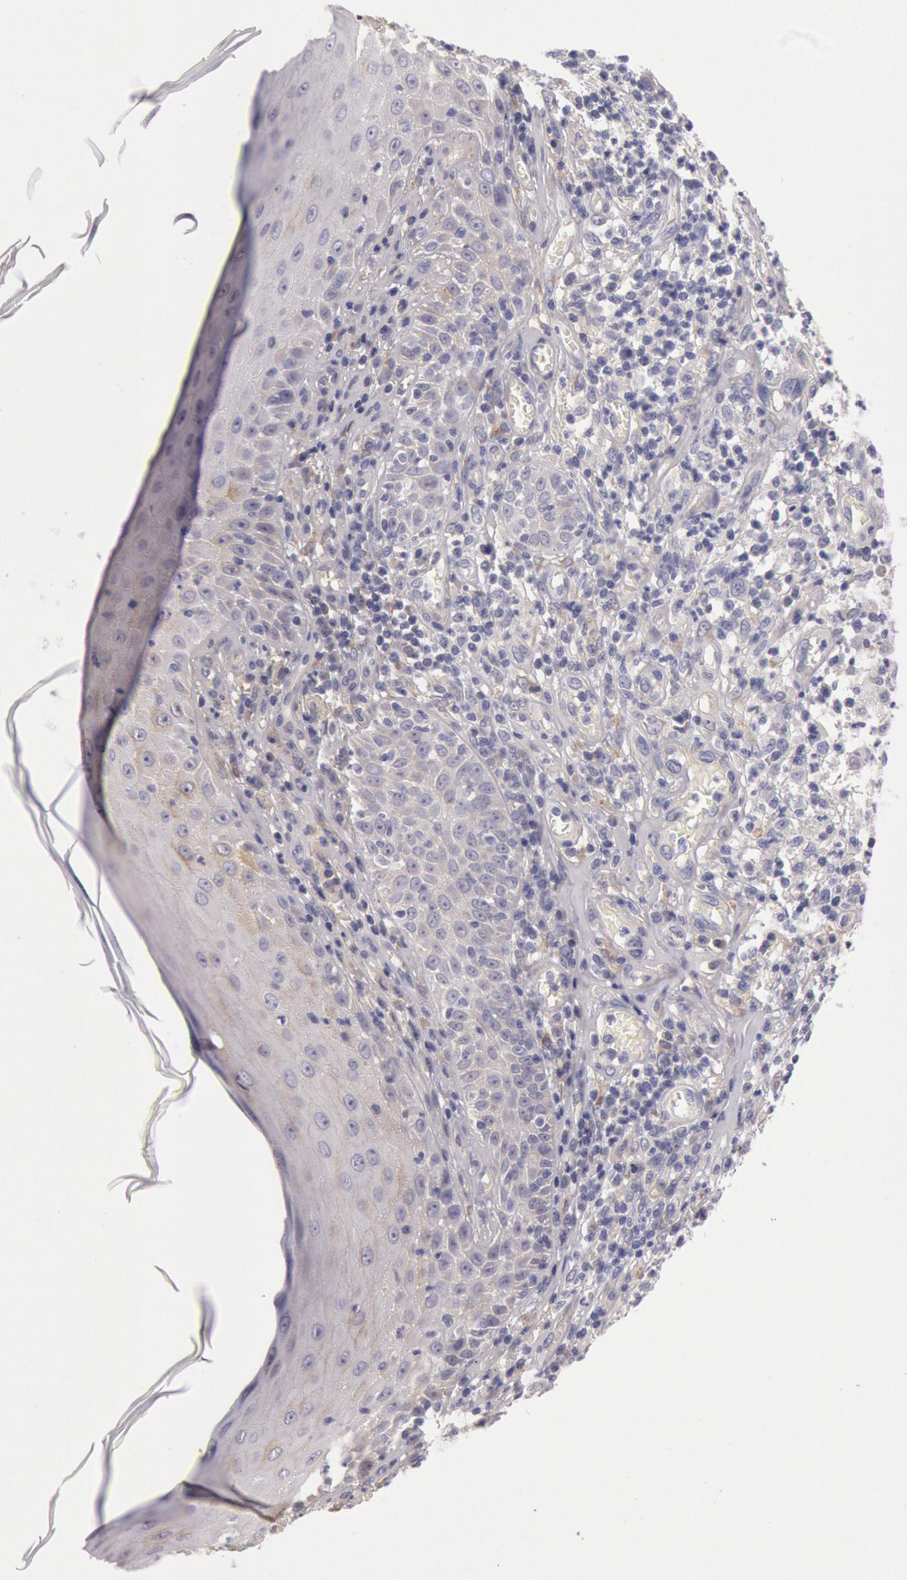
{"staining": {"intensity": "negative", "quantity": "none", "location": "none"}, "tissue": "melanoma", "cell_type": "Tumor cells", "image_type": "cancer", "snomed": [{"axis": "morphology", "description": "Malignant melanoma, NOS"}, {"axis": "topography", "description": "Skin"}], "caption": "Immunohistochemistry (IHC) histopathology image of neoplastic tissue: melanoma stained with DAB (3,3'-diaminobenzidine) exhibits no significant protein staining in tumor cells.", "gene": "C1R", "patient": {"sex": "female", "age": 49}}